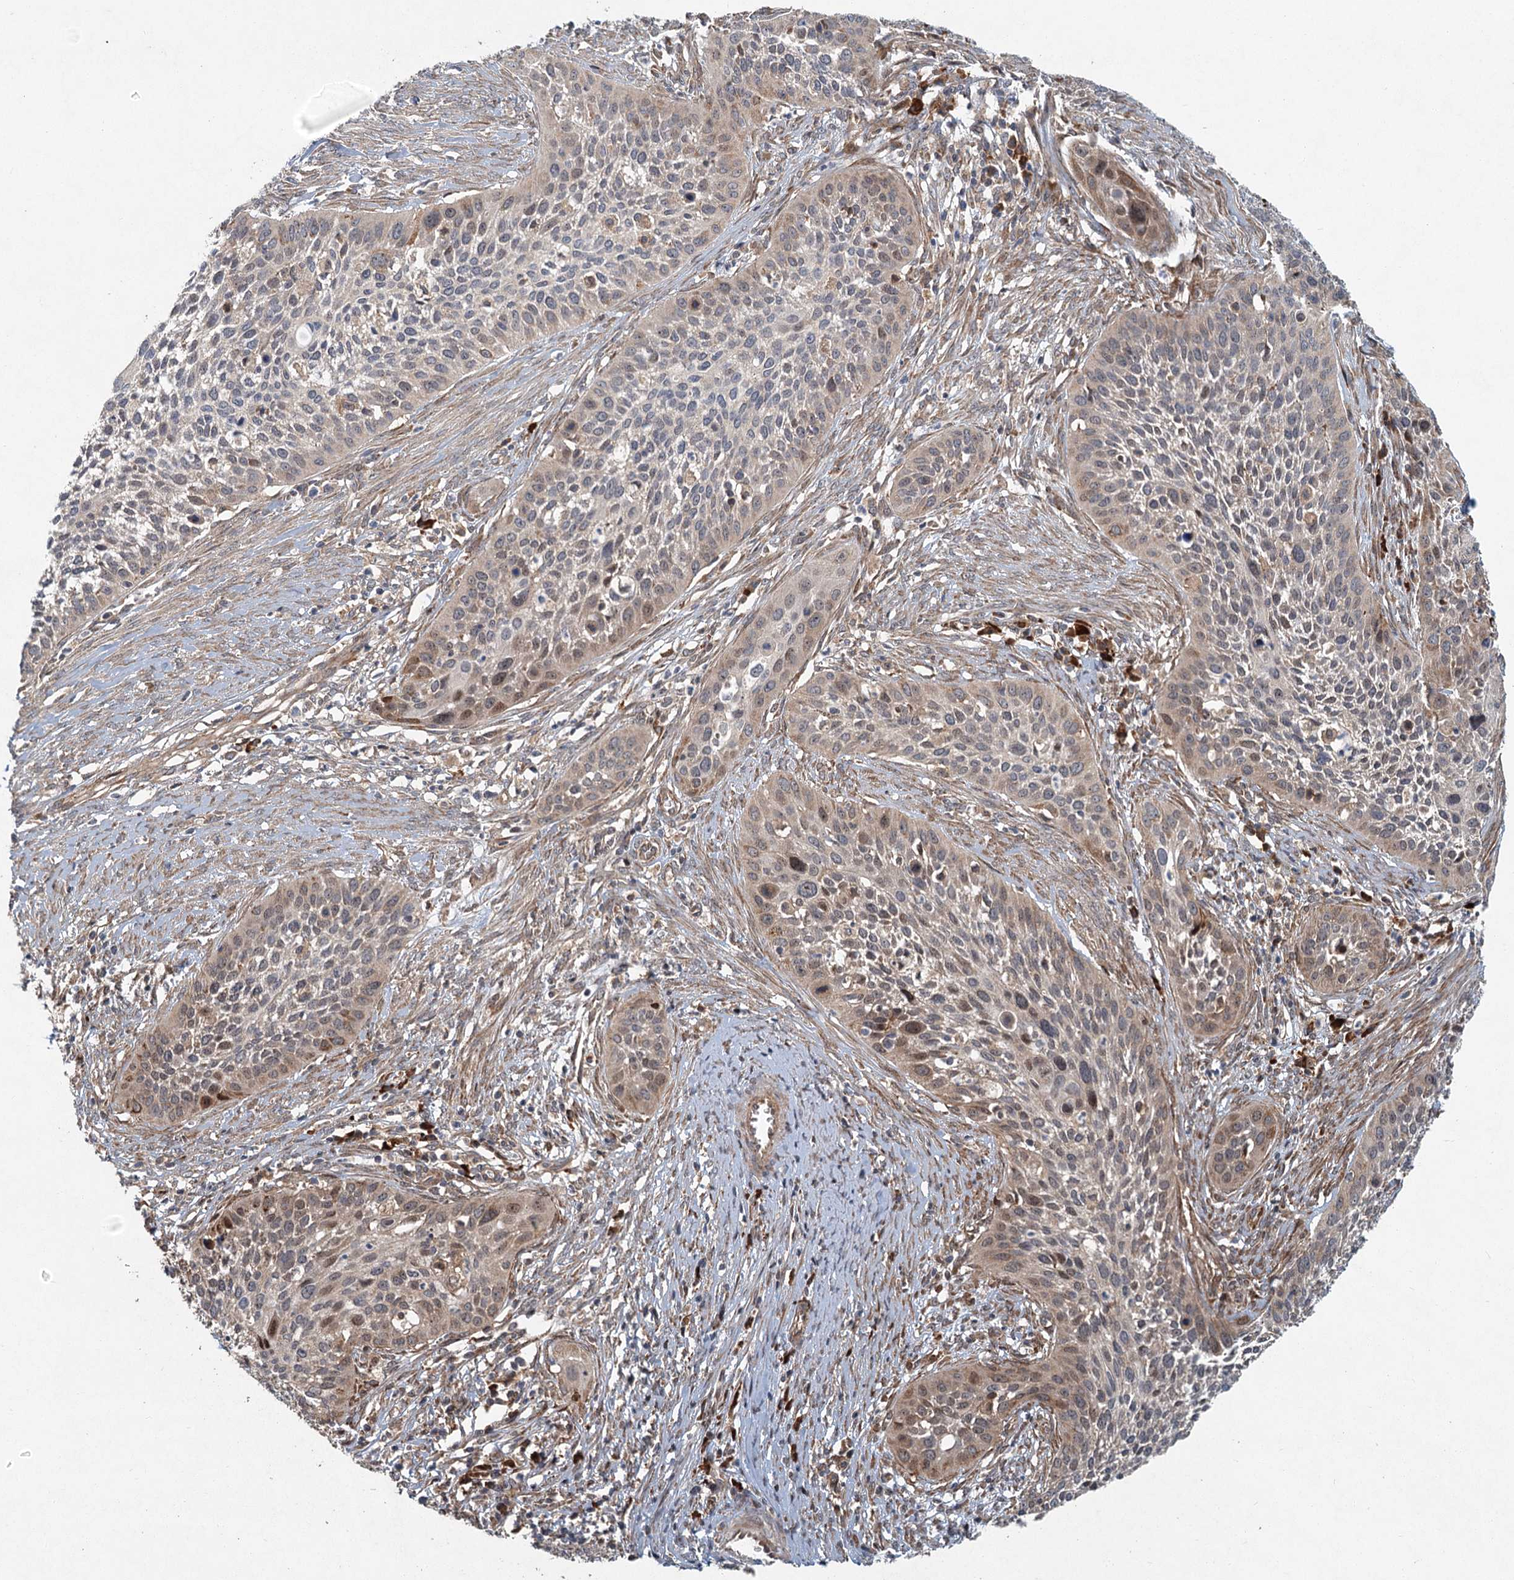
{"staining": {"intensity": "weak", "quantity": "<25%", "location": "cytoplasmic/membranous,nuclear"}, "tissue": "cervical cancer", "cell_type": "Tumor cells", "image_type": "cancer", "snomed": [{"axis": "morphology", "description": "Squamous cell carcinoma, NOS"}, {"axis": "topography", "description": "Cervix"}], "caption": "Tumor cells are negative for protein expression in human cervical squamous cell carcinoma.", "gene": "SRPX2", "patient": {"sex": "female", "age": 34}}